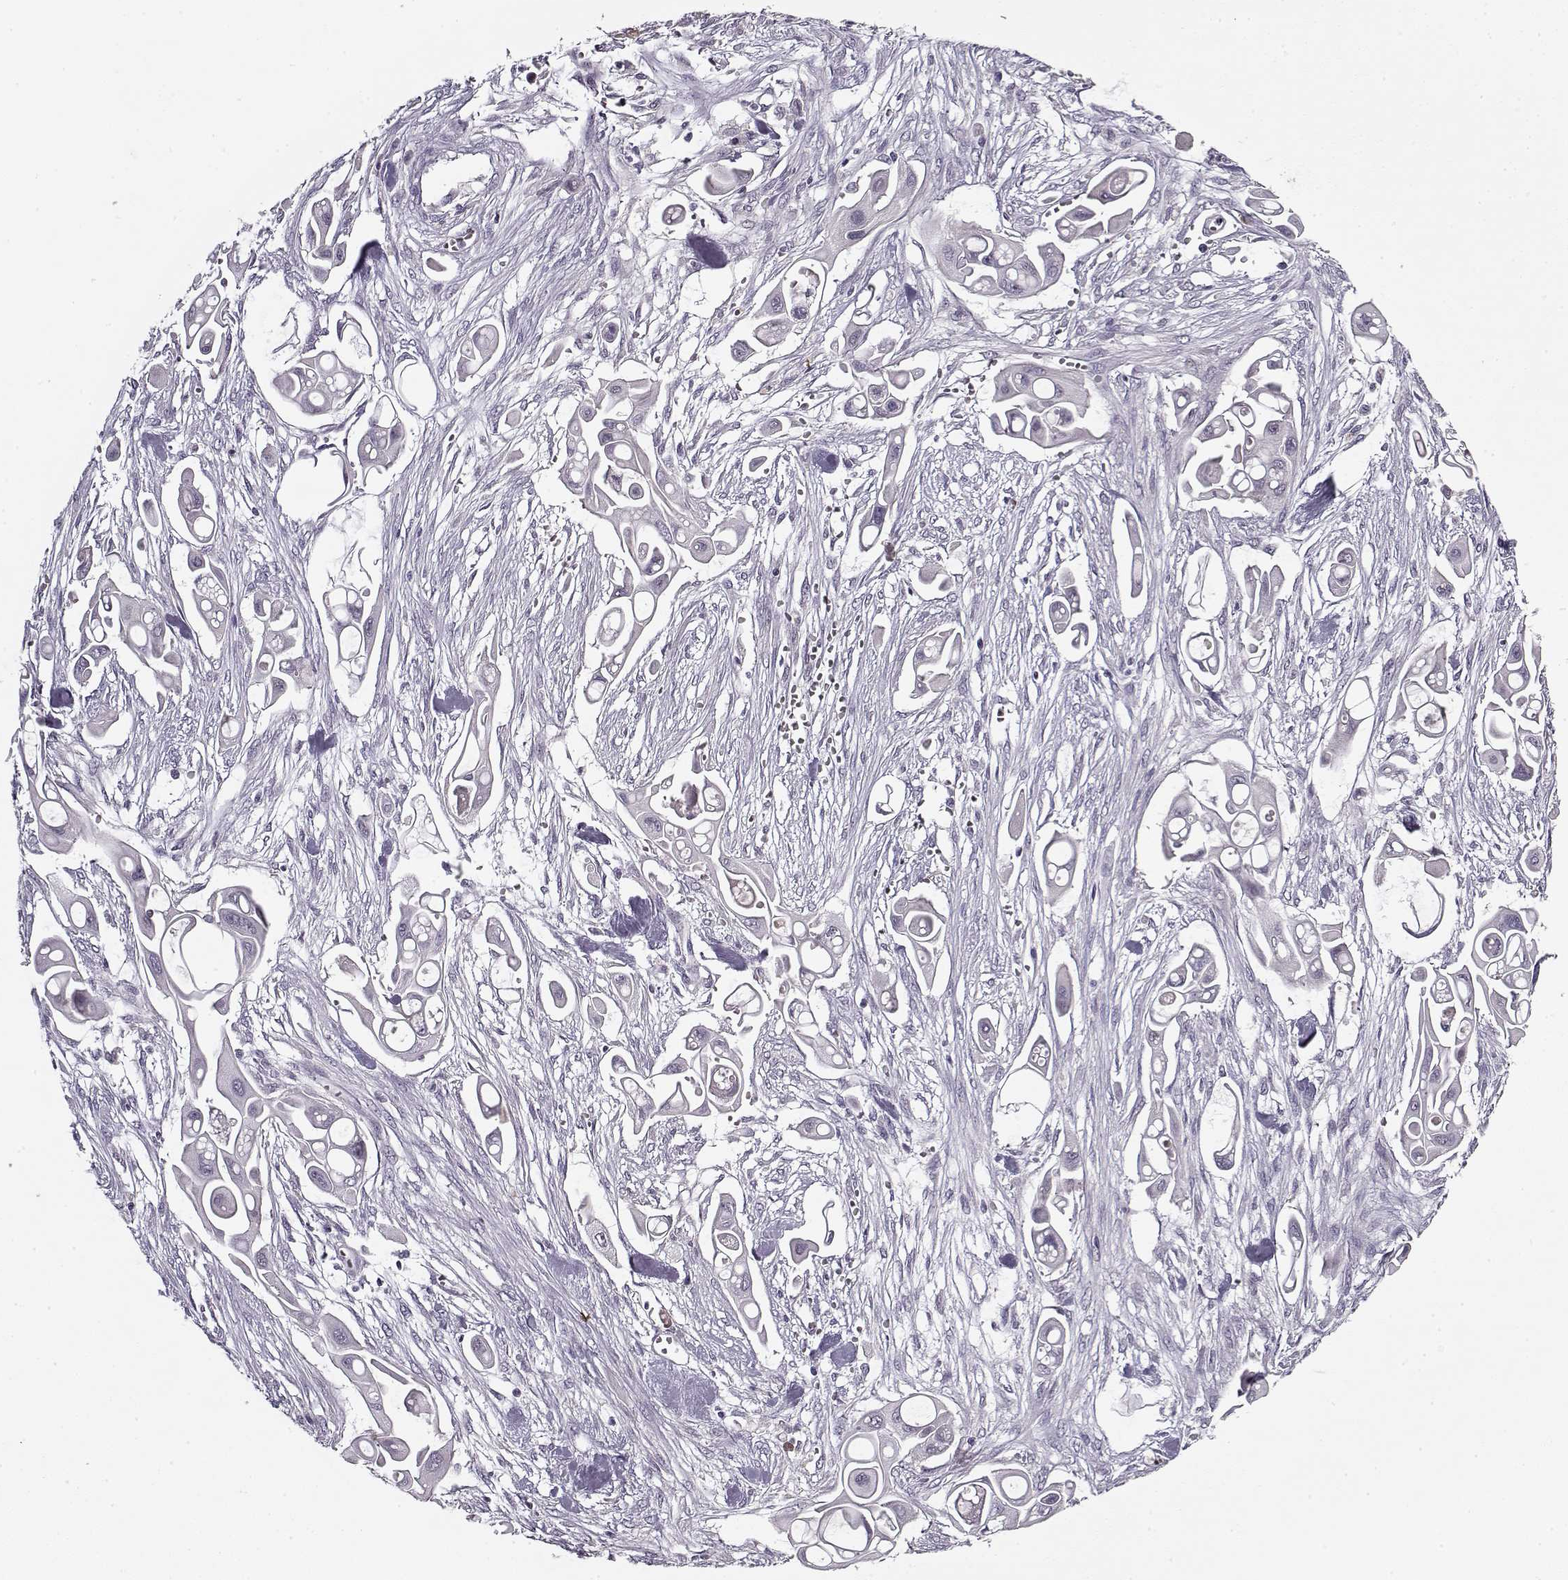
{"staining": {"intensity": "negative", "quantity": "none", "location": "none"}, "tissue": "pancreatic cancer", "cell_type": "Tumor cells", "image_type": "cancer", "snomed": [{"axis": "morphology", "description": "Adenocarcinoma, NOS"}, {"axis": "topography", "description": "Pancreas"}], "caption": "Image shows no protein expression in tumor cells of adenocarcinoma (pancreatic) tissue.", "gene": "KRT9", "patient": {"sex": "male", "age": 50}}